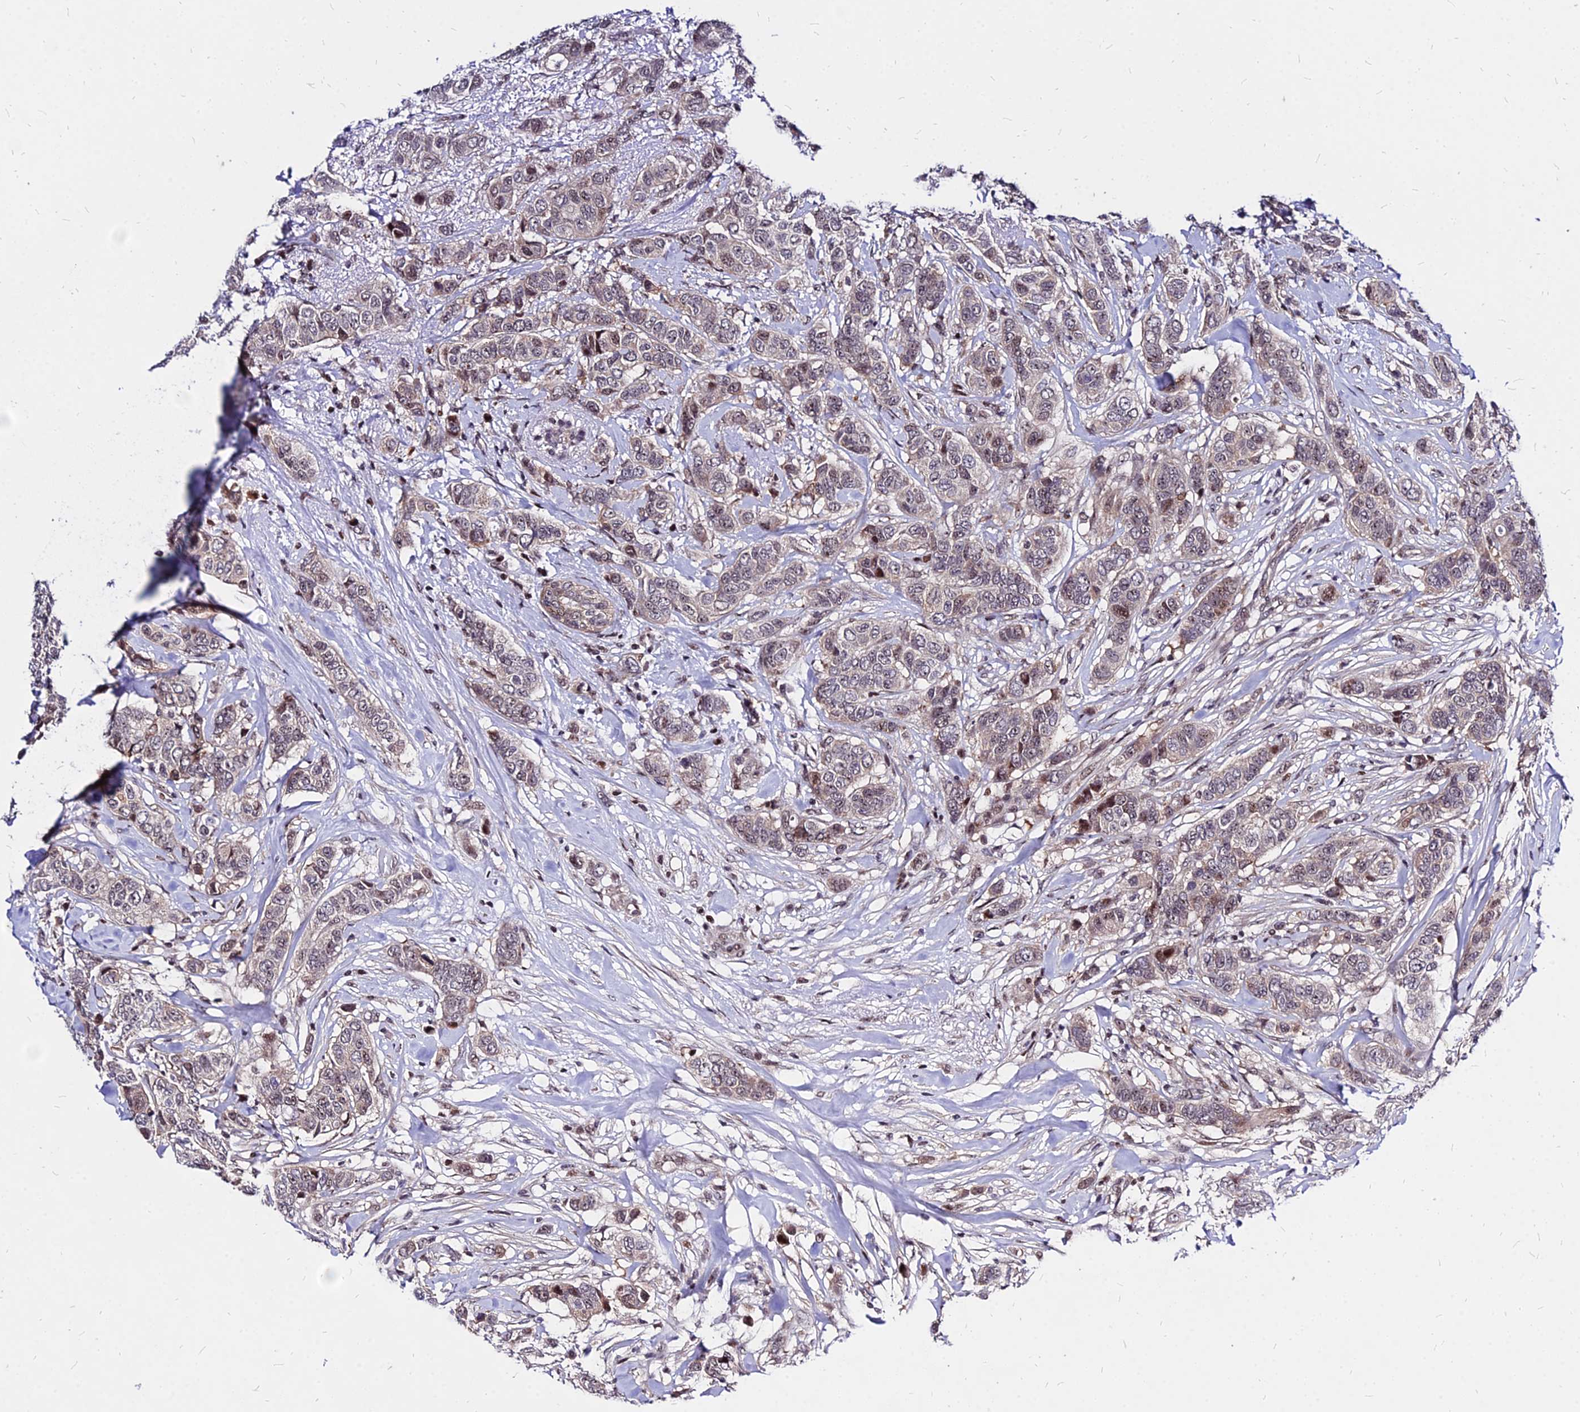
{"staining": {"intensity": "weak", "quantity": "25%-75%", "location": "cytoplasmic/membranous,nuclear"}, "tissue": "breast cancer", "cell_type": "Tumor cells", "image_type": "cancer", "snomed": [{"axis": "morphology", "description": "Lobular carcinoma"}, {"axis": "topography", "description": "Breast"}], "caption": "IHC photomicrograph of breast lobular carcinoma stained for a protein (brown), which shows low levels of weak cytoplasmic/membranous and nuclear expression in about 25%-75% of tumor cells.", "gene": "DDX55", "patient": {"sex": "female", "age": 51}}